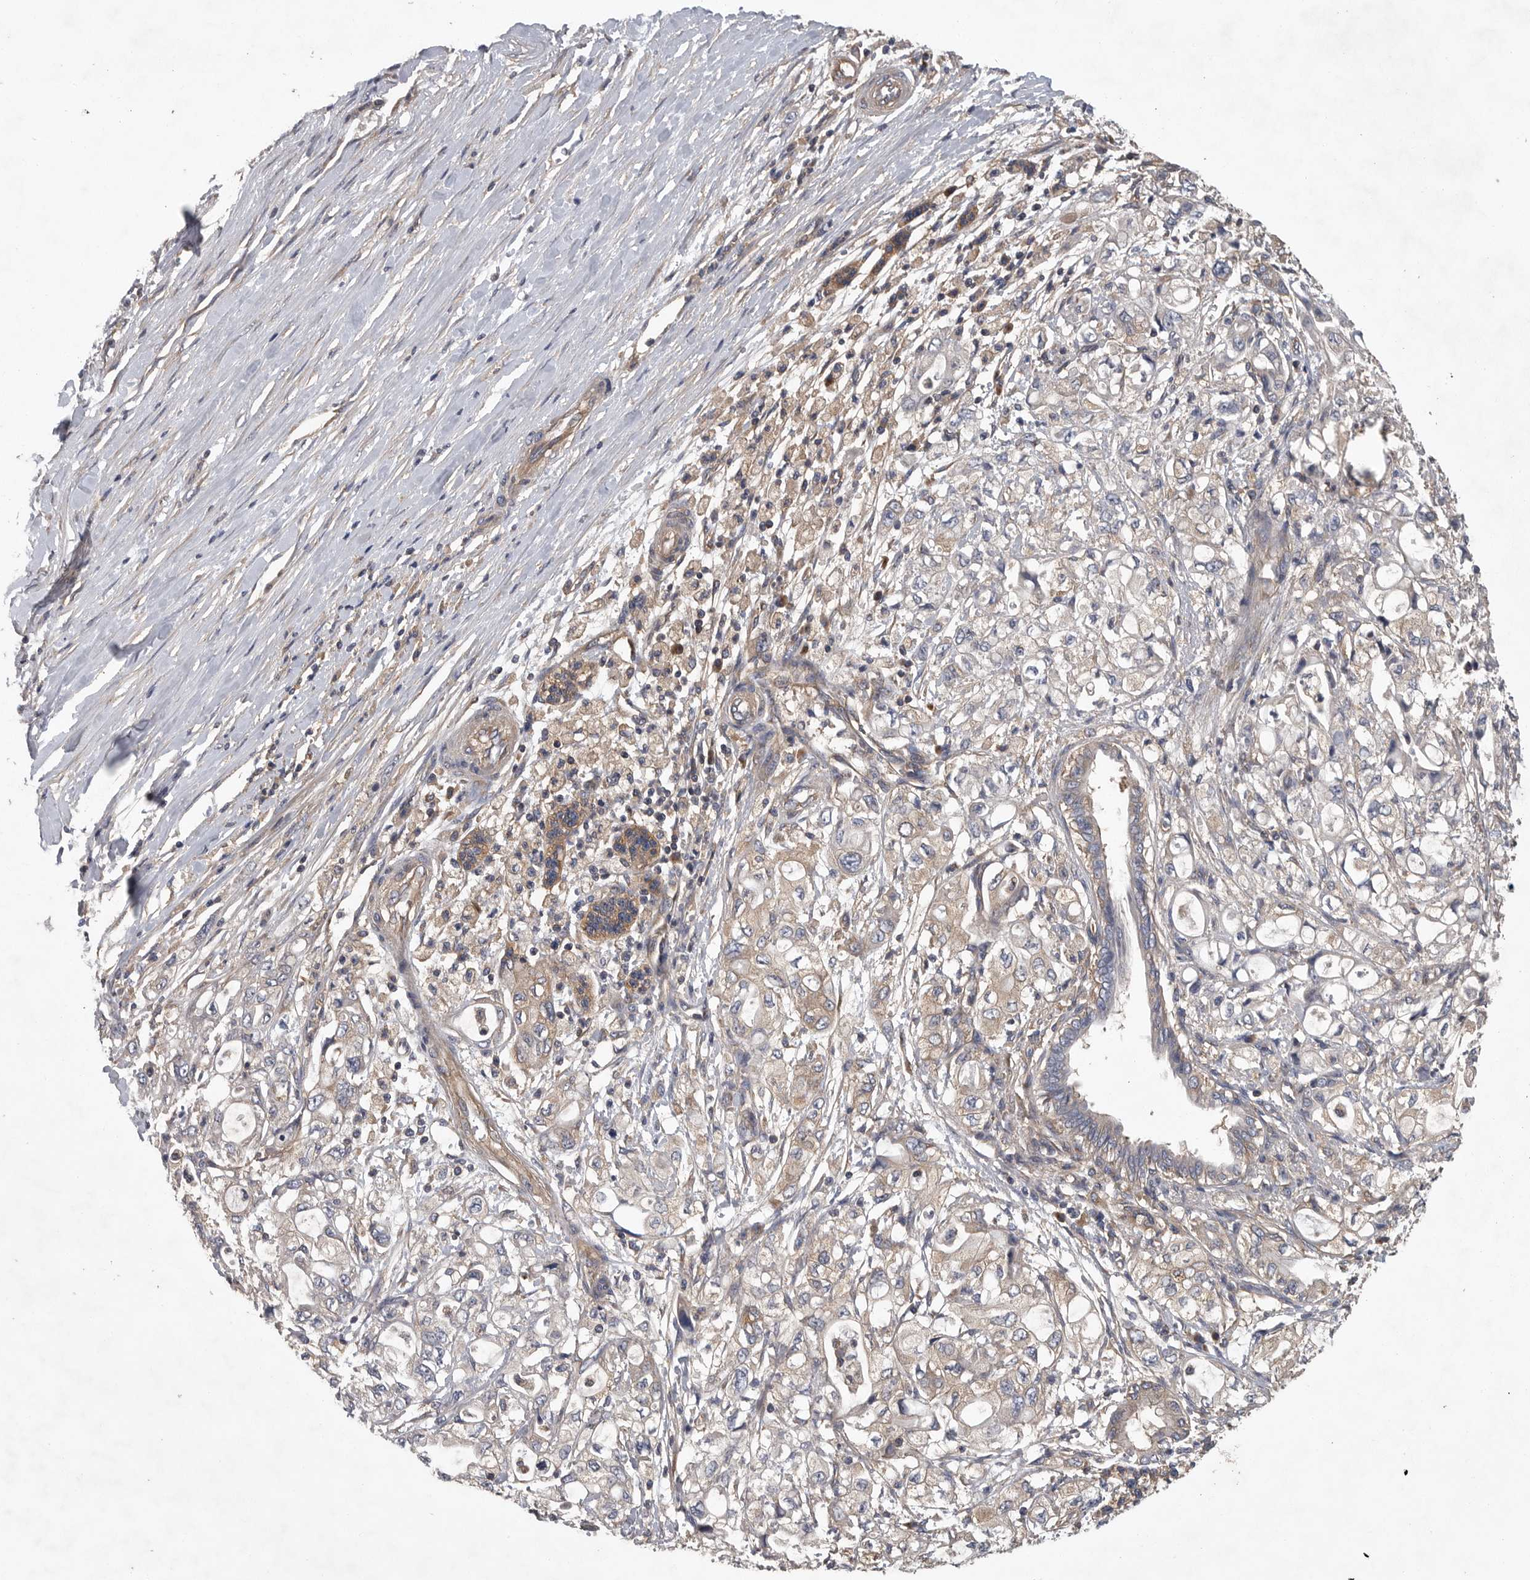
{"staining": {"intensity": "negative", "quantity": "none", "location": "none"}, "tissue": "pancreatic cancer", "cell_type": "Tumor cells", "image_type": "cancer", "snomed": [{"axis": "morphology", "description": "Adenocarcinoma, NOS"}, {"axis": "topography", "description": "Pancreas"}], "caption": "The histopathology image reveals no staining of tumor cells in adenocarcinoma (pancreatic).", "gene": "OXR1", "patient": {"sex": "male", "age": 79}}